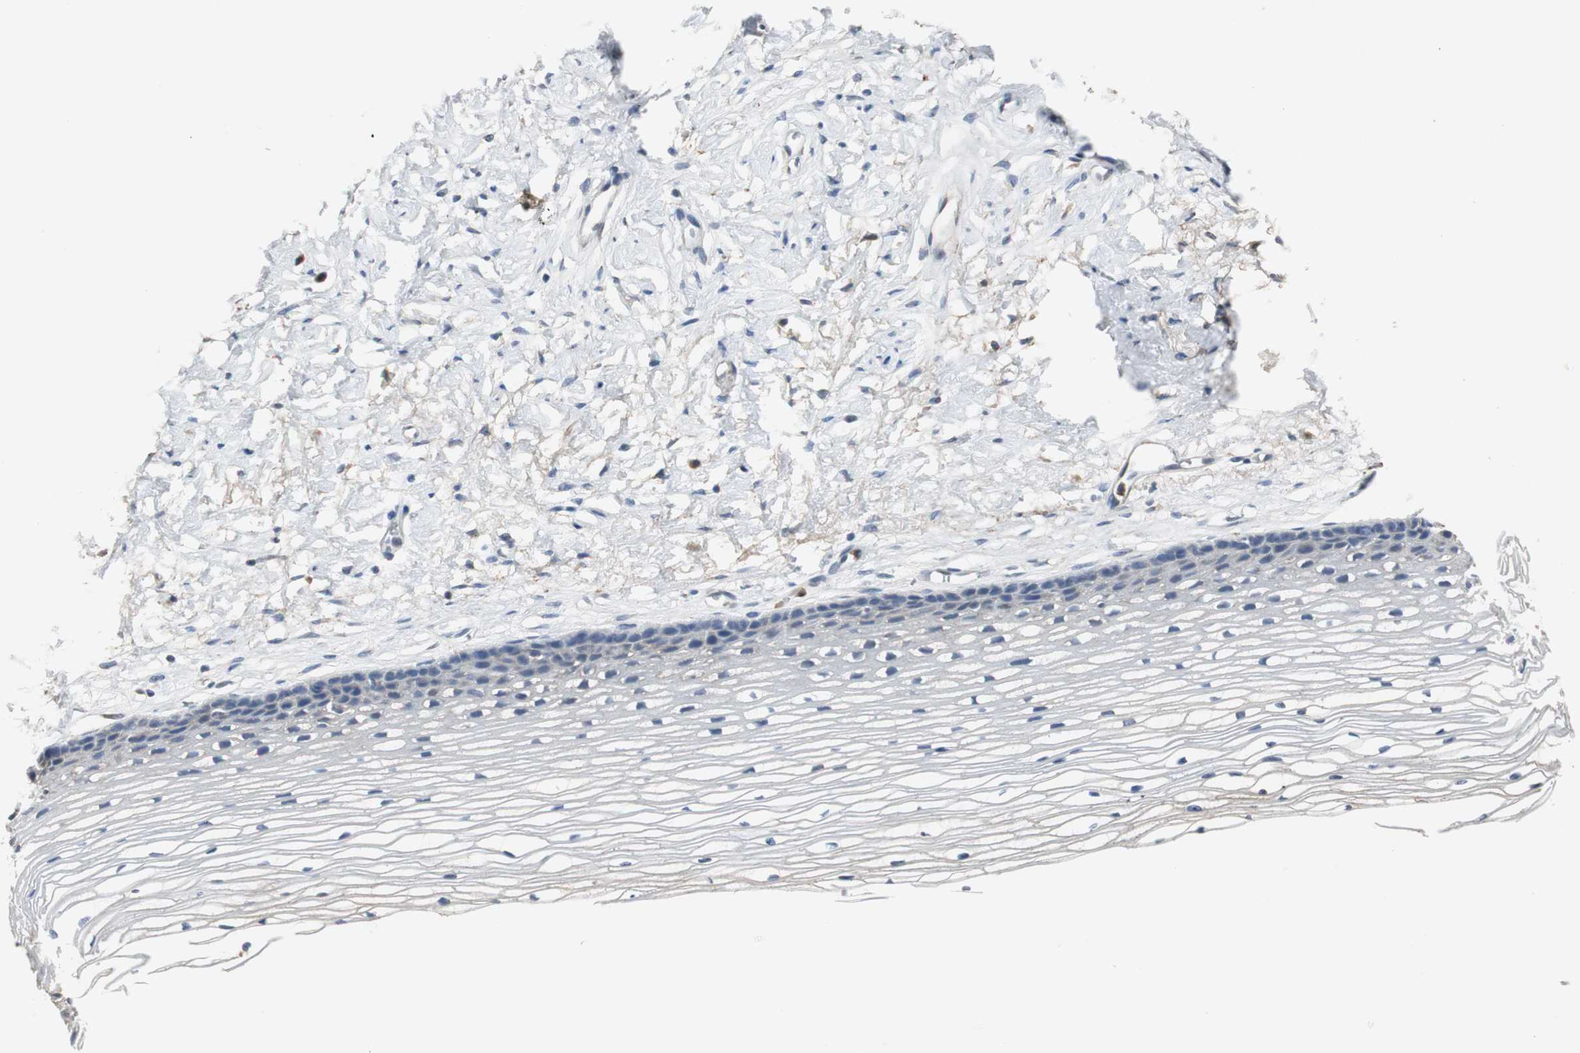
{"staining": {"intensity": "weak", "quantity": "25%-75%", "location": "cytoplasmic/membranous"}, "tissue": "cervix", "cell_type": "Glandular cells", "image_type": "normal", "snomed": [{"axis": "morphology", "description": "Normal tissue, NOS"}, {"axis": "topography", "description": "Cervix"}], "caption": "About 25%-75% of glandular cells in unremarkable cervix show weak cytoplasmic/membranous protein expression as visualized by brown immunohistochemical staining.", "gene": "JTB", "patient": {"sex": "female", "age": 77}}